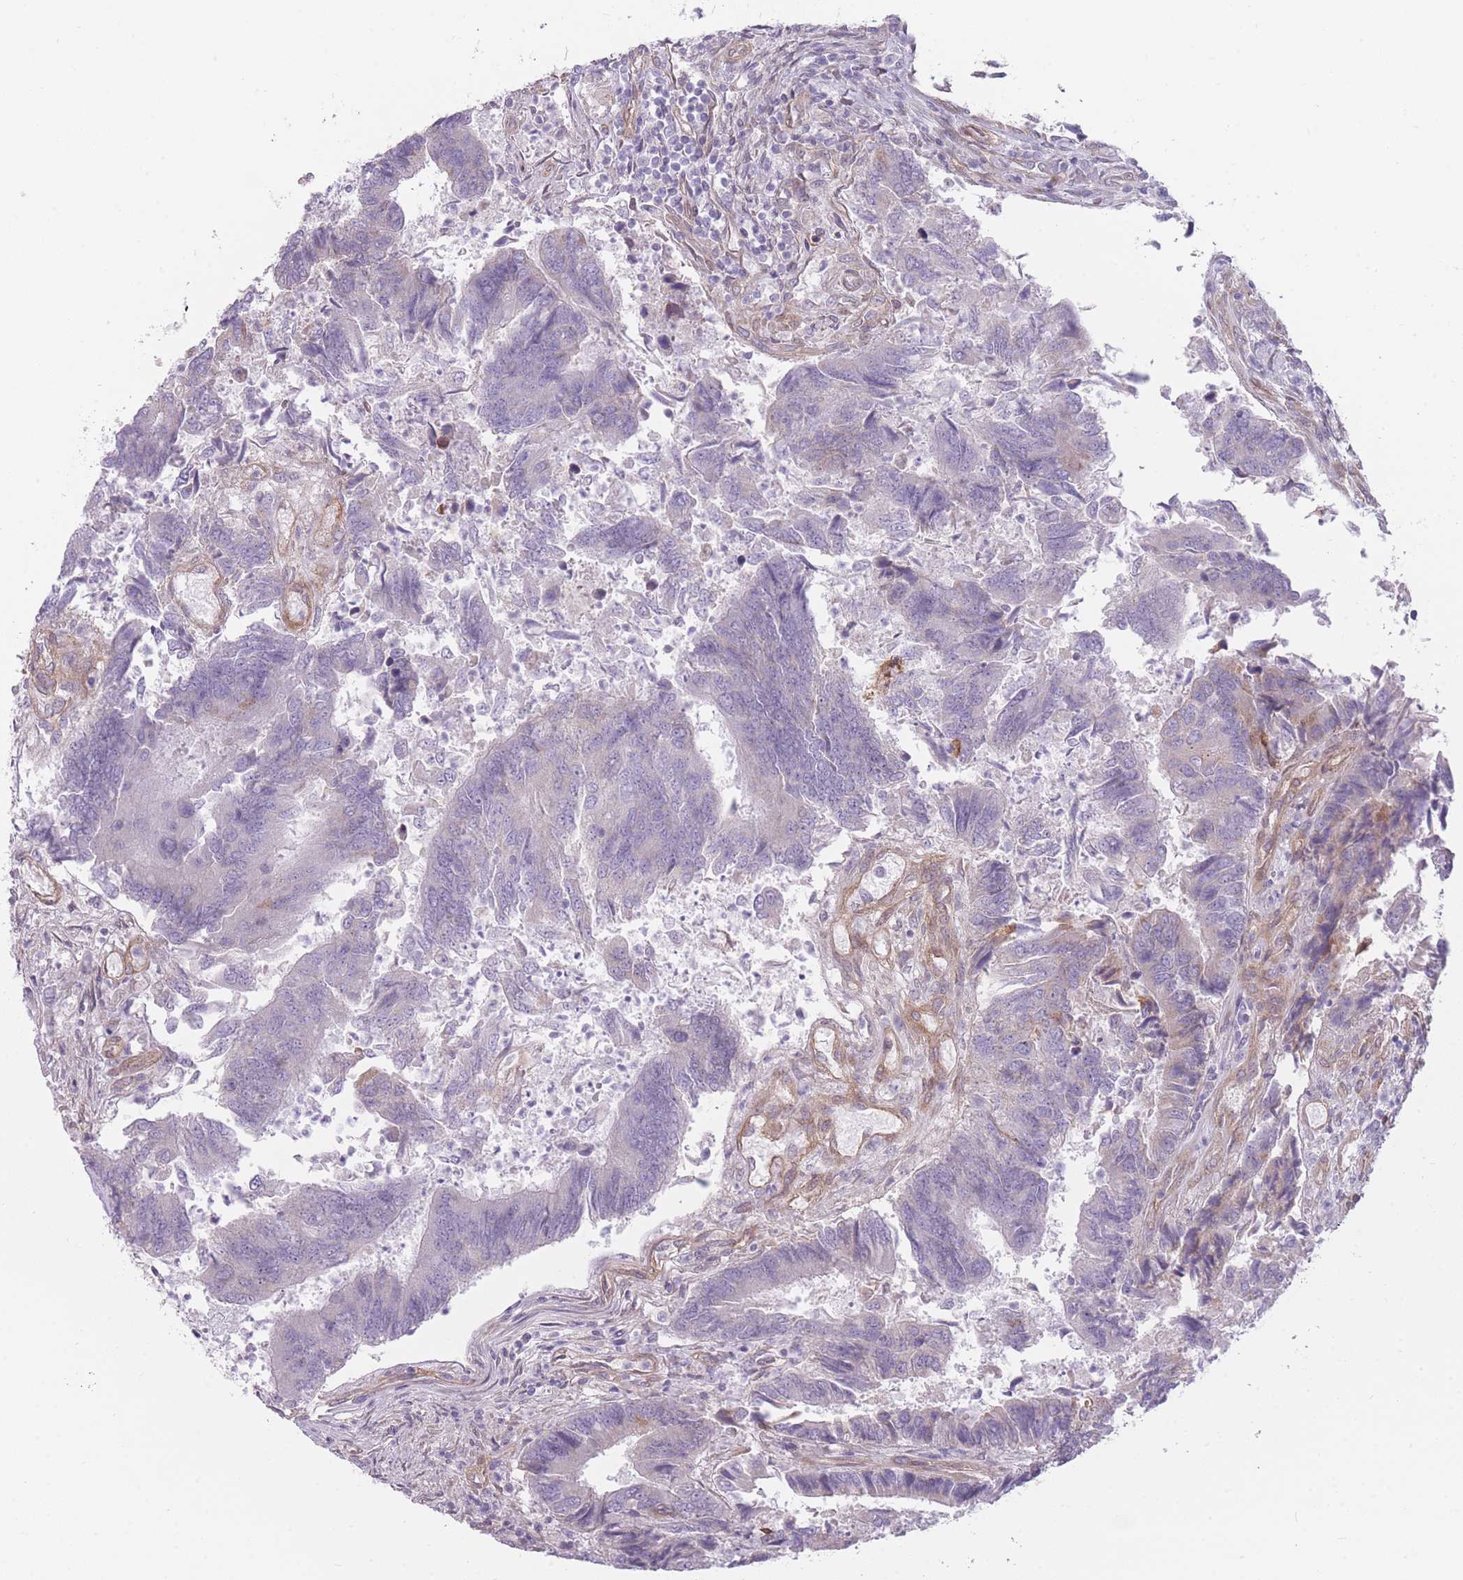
{"staining": {"intensity": "negative", "quantity": "none", "location": "none"}, "tissue": "colorectal cancer", "cell_type": "Tumor cells", "image_type": "cancer", "snomed": [{"axis": "morphology", "description": "Adenocarcinoma, NOS"}, {"axis": "topography", "description": "Colon"}], "caption": "This is an immunohistochemistry image of human colorectal cancer. There is no expression in tumor cells.", "gene": "PGRMC2", "patient": {"sex": "female", "age": 67}}